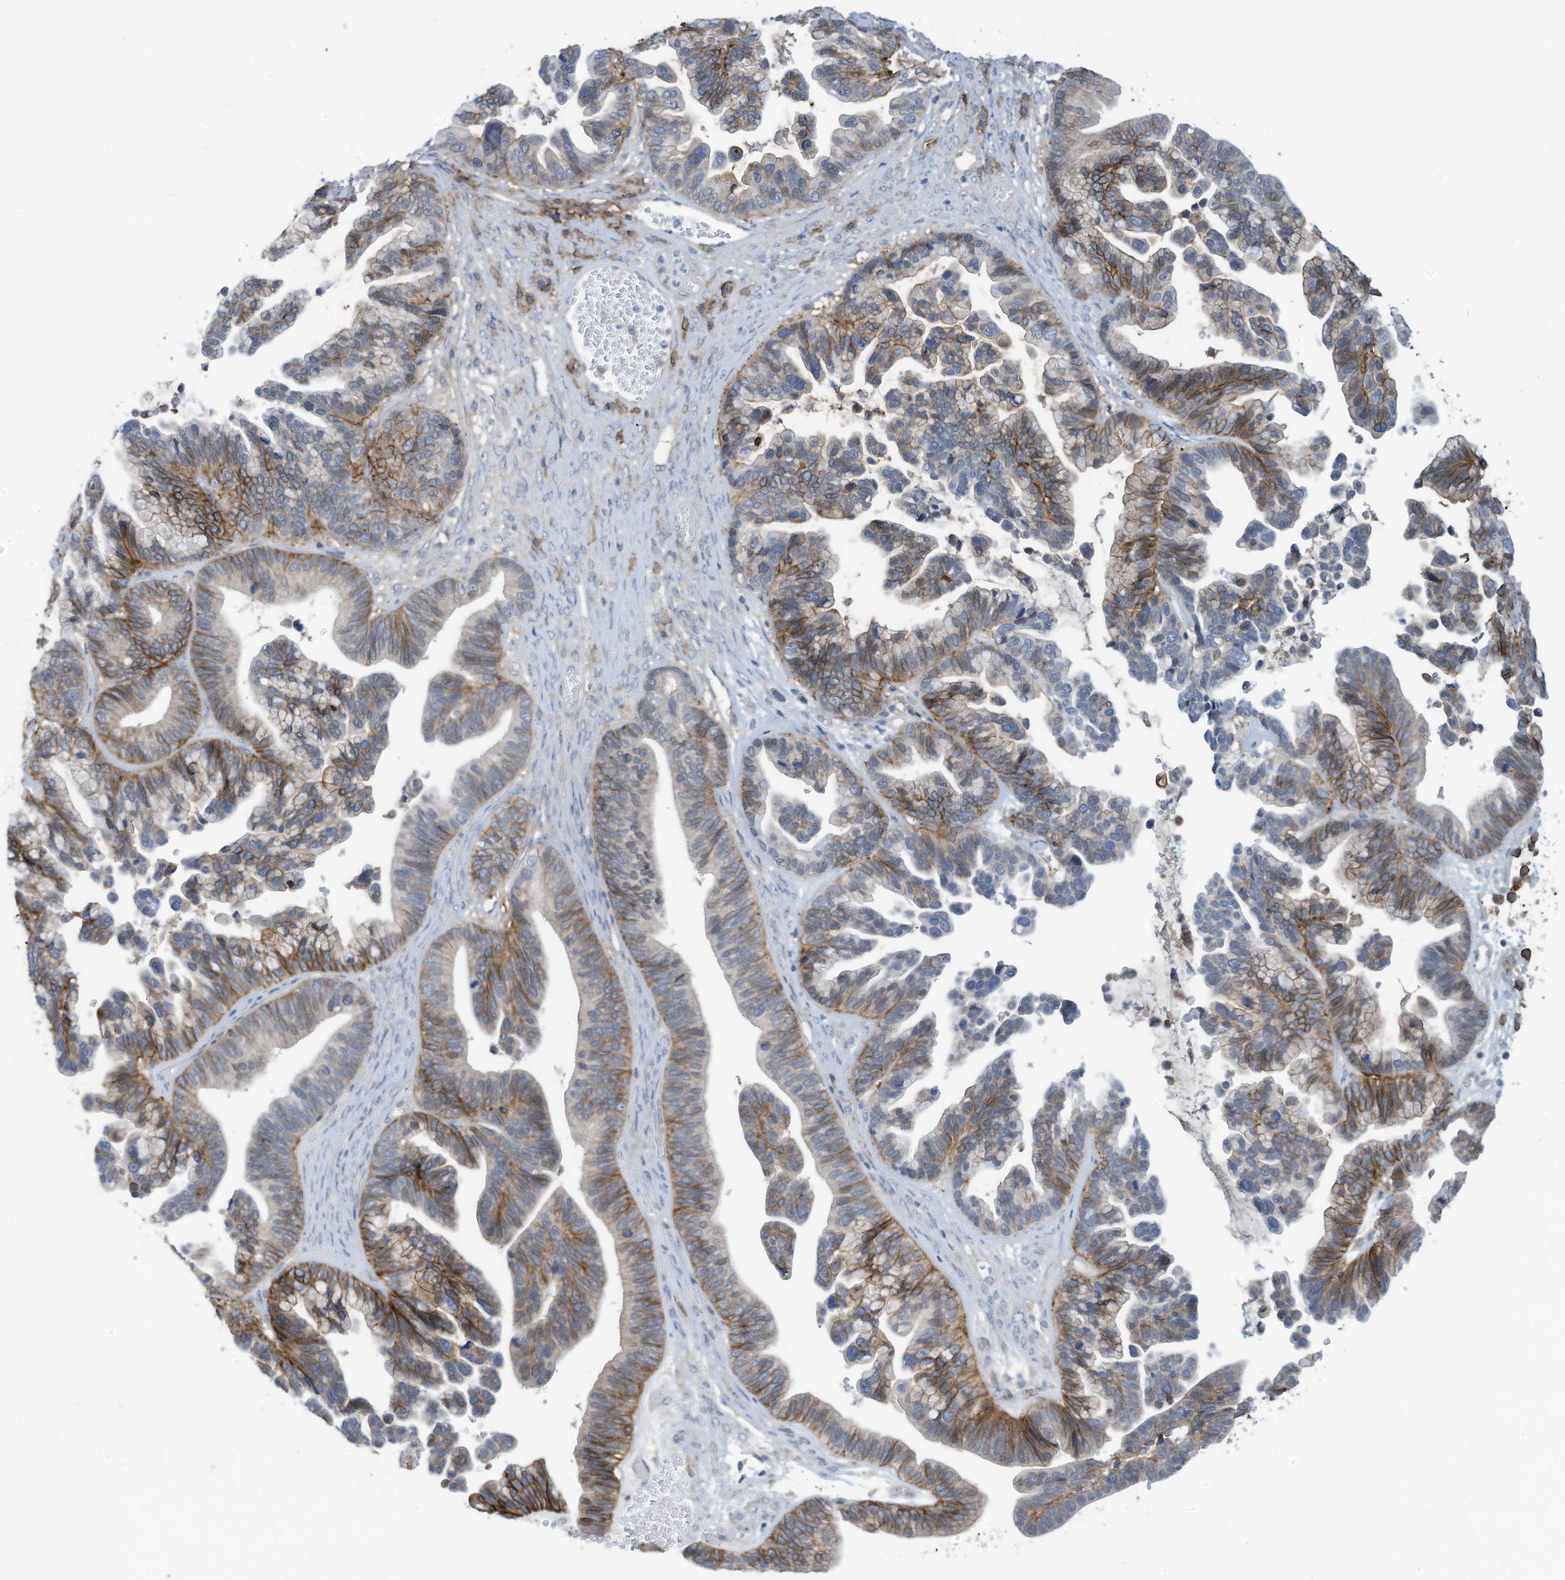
{"staining": {"intensity": "moderate", "quantity": "25%-75%", "location": "cytoplasmic/membranous"}, "tissue": "ovarian cancer", "cell_type": "Tumor cells", "image_type": "cancer", "snomed": [{"axis": "morphology", "description": "Cystadenocarcinoma, serous, NOS"}, {"axis": "topography", "description": "Ovary"}], "caption": "Immunohistochemical staining of human ovarian serous cystadenocarcinoma reveals moderate cytoplasmic/membranous protein positivity in about 25%-75% of tumor cells.", "gene": "SLC1A5", "patient": {"sex": "female", "age": 56}}